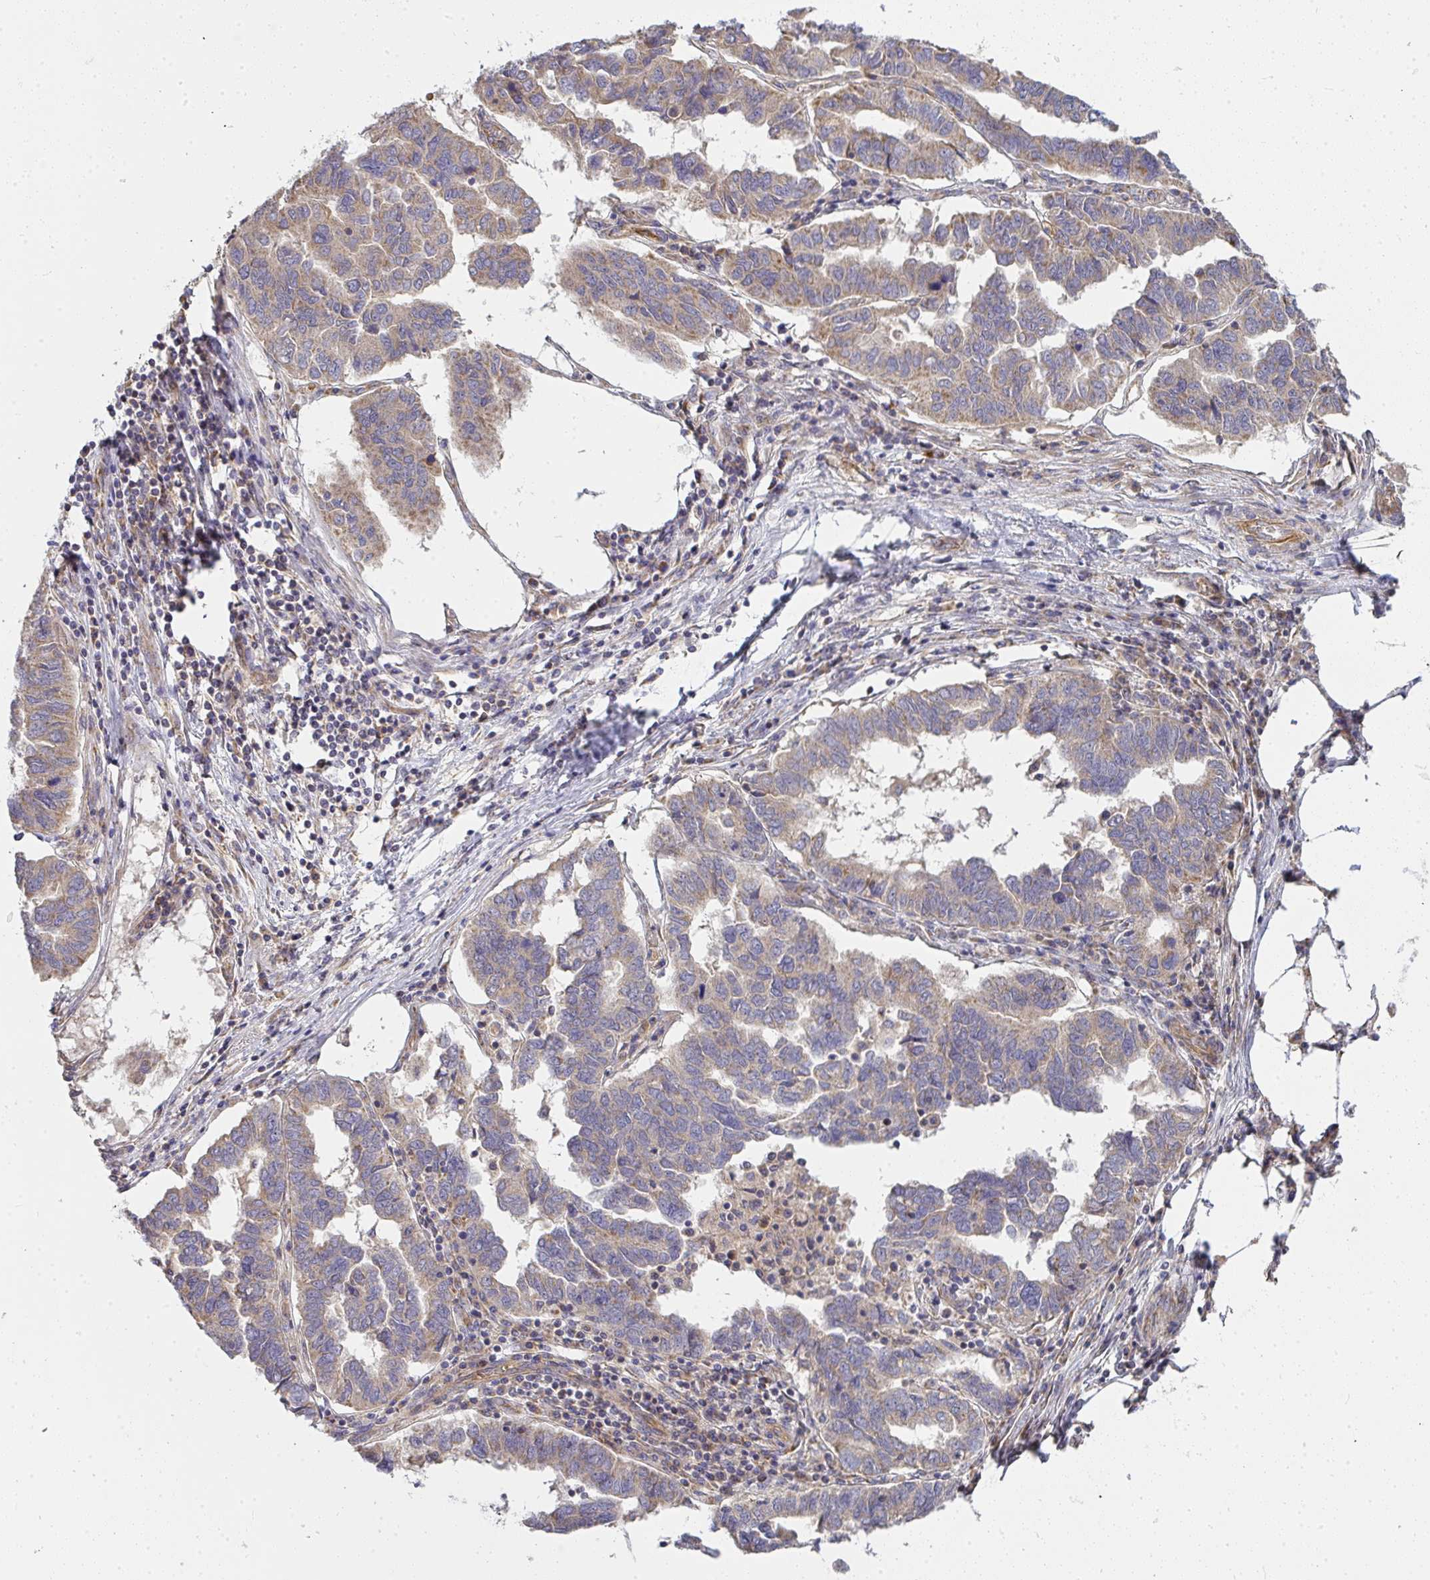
{"staining": {"intensity": "weak", "quantity": ">75%", "location": "cytoplasmic/membranous"}, "tissue": "ovarian cancer", "cell_type": "Tumor cells", "image_type": "cancer", "snomed": [{"axis": "morphology", "description": "Cystadenocarcinoma, serous, NOS"}, {"axis": "topography", "description": "Ovary"}], "caption": "Immunohistochemical staining of human ovarian cancer (serous cystadenocarcinoma) displays low levels of weak cytoplasmic/membranous positivity in approximately >75% of tumor cells. The protein is stained brown, and the nuclei are stained in blue (DAB (3,3'-diaminobenzidine) IHC with brightfield microscopy, high magnification).", "gene": "B4GALT6", "patient": {"sex": "female", "age": 64}}